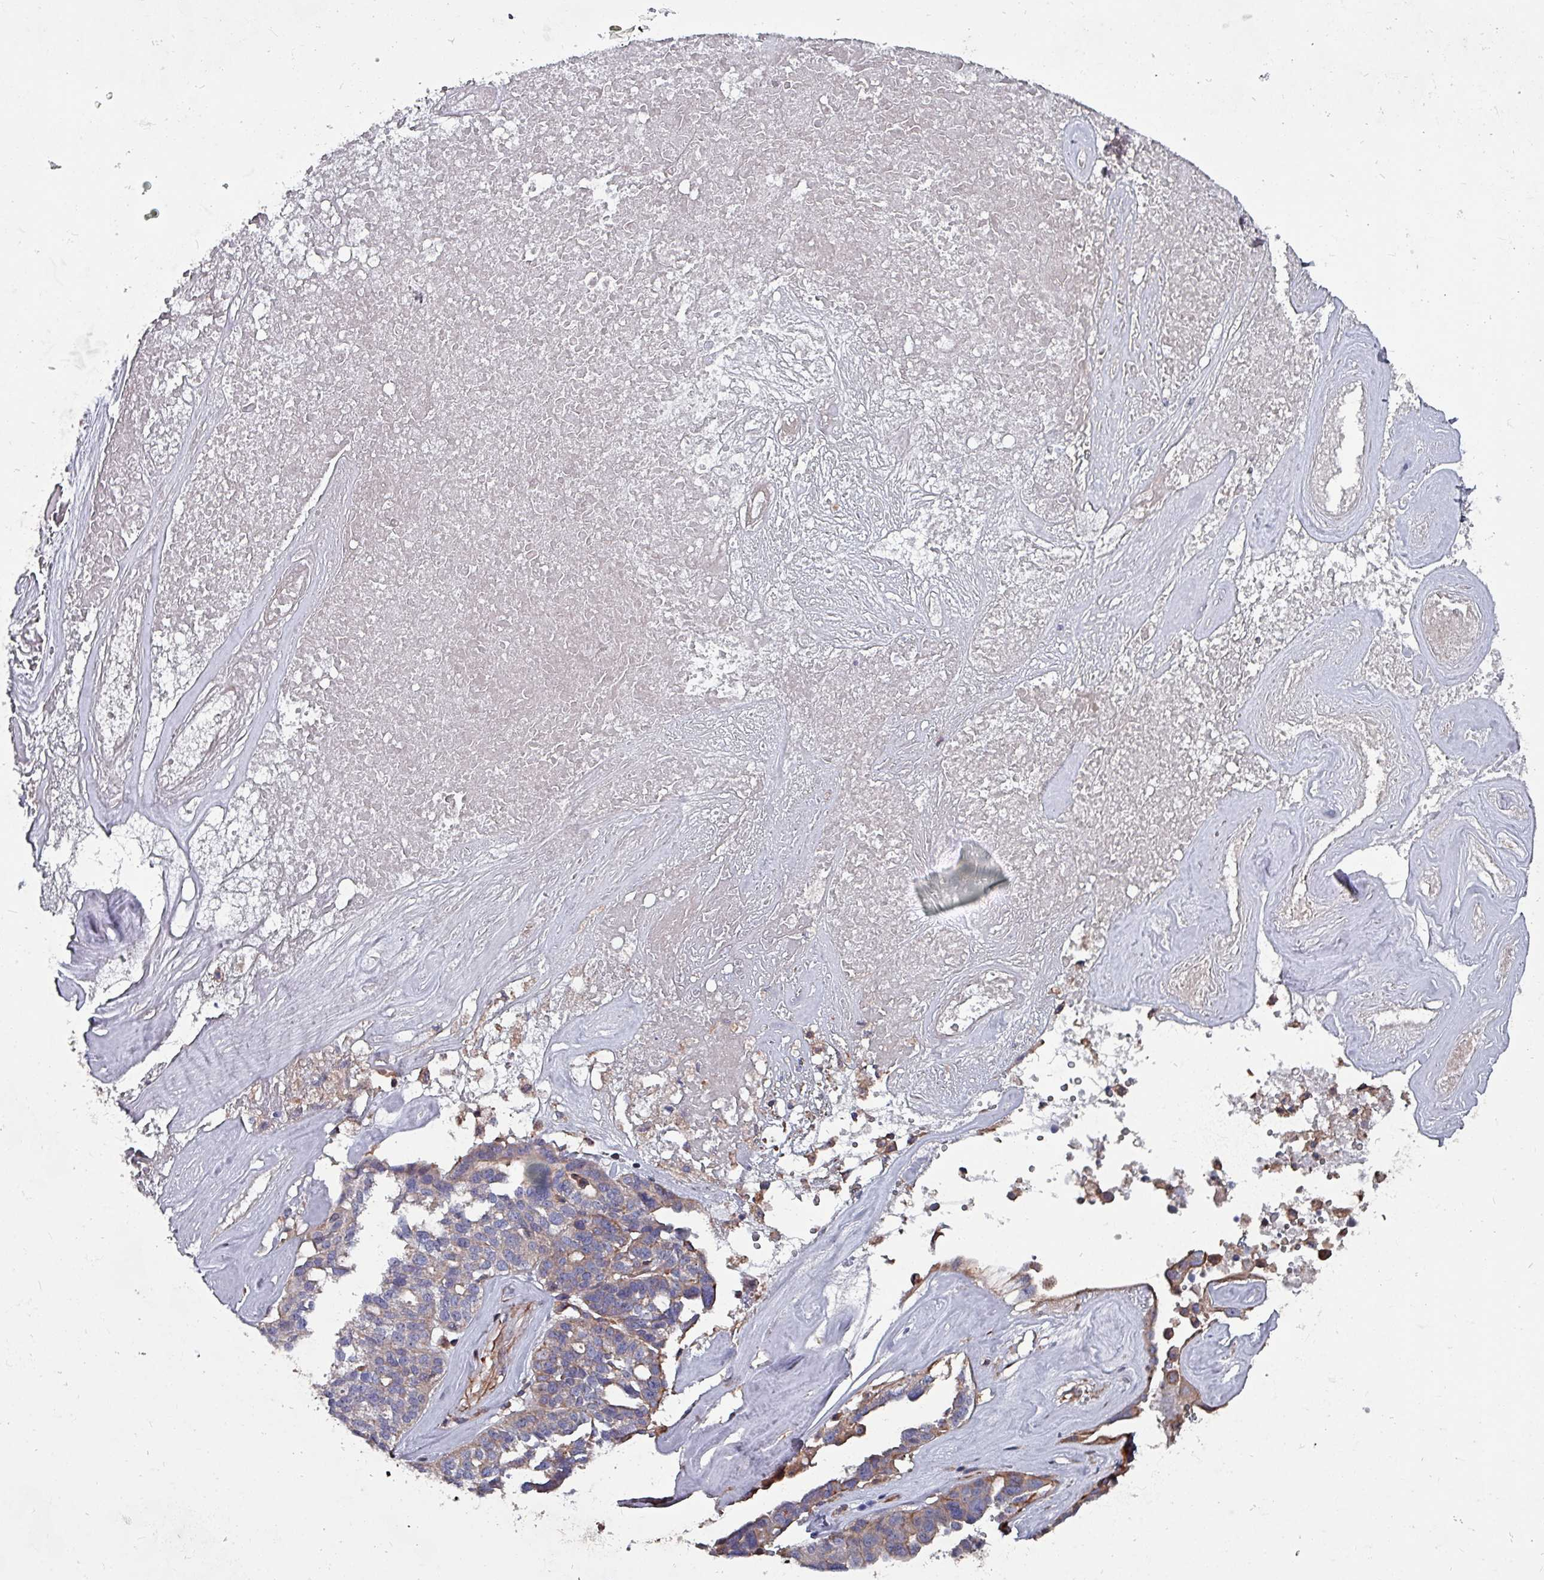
{"staining": {"intensity": "moderate", "quantity": "<25%", "location": "cytoplasmic/membranous"}, "tissue": "ovarian cancer", "cell_type": "Tumor cells", "image_type": "cancer", "snomed": [{"axis": "morphology", "description": "Cystadenocarcinoma, serous, NOS"}, {"axis": "topography", "description": "Ovary"}], "caption": "Protein staining by IHC shows moderate cytoplasmic/membranous positivity in about <25% of tumor cells in ovarian cancer.", "gene": "ANO10", "patient": {"sex": "female", "age": 59}}